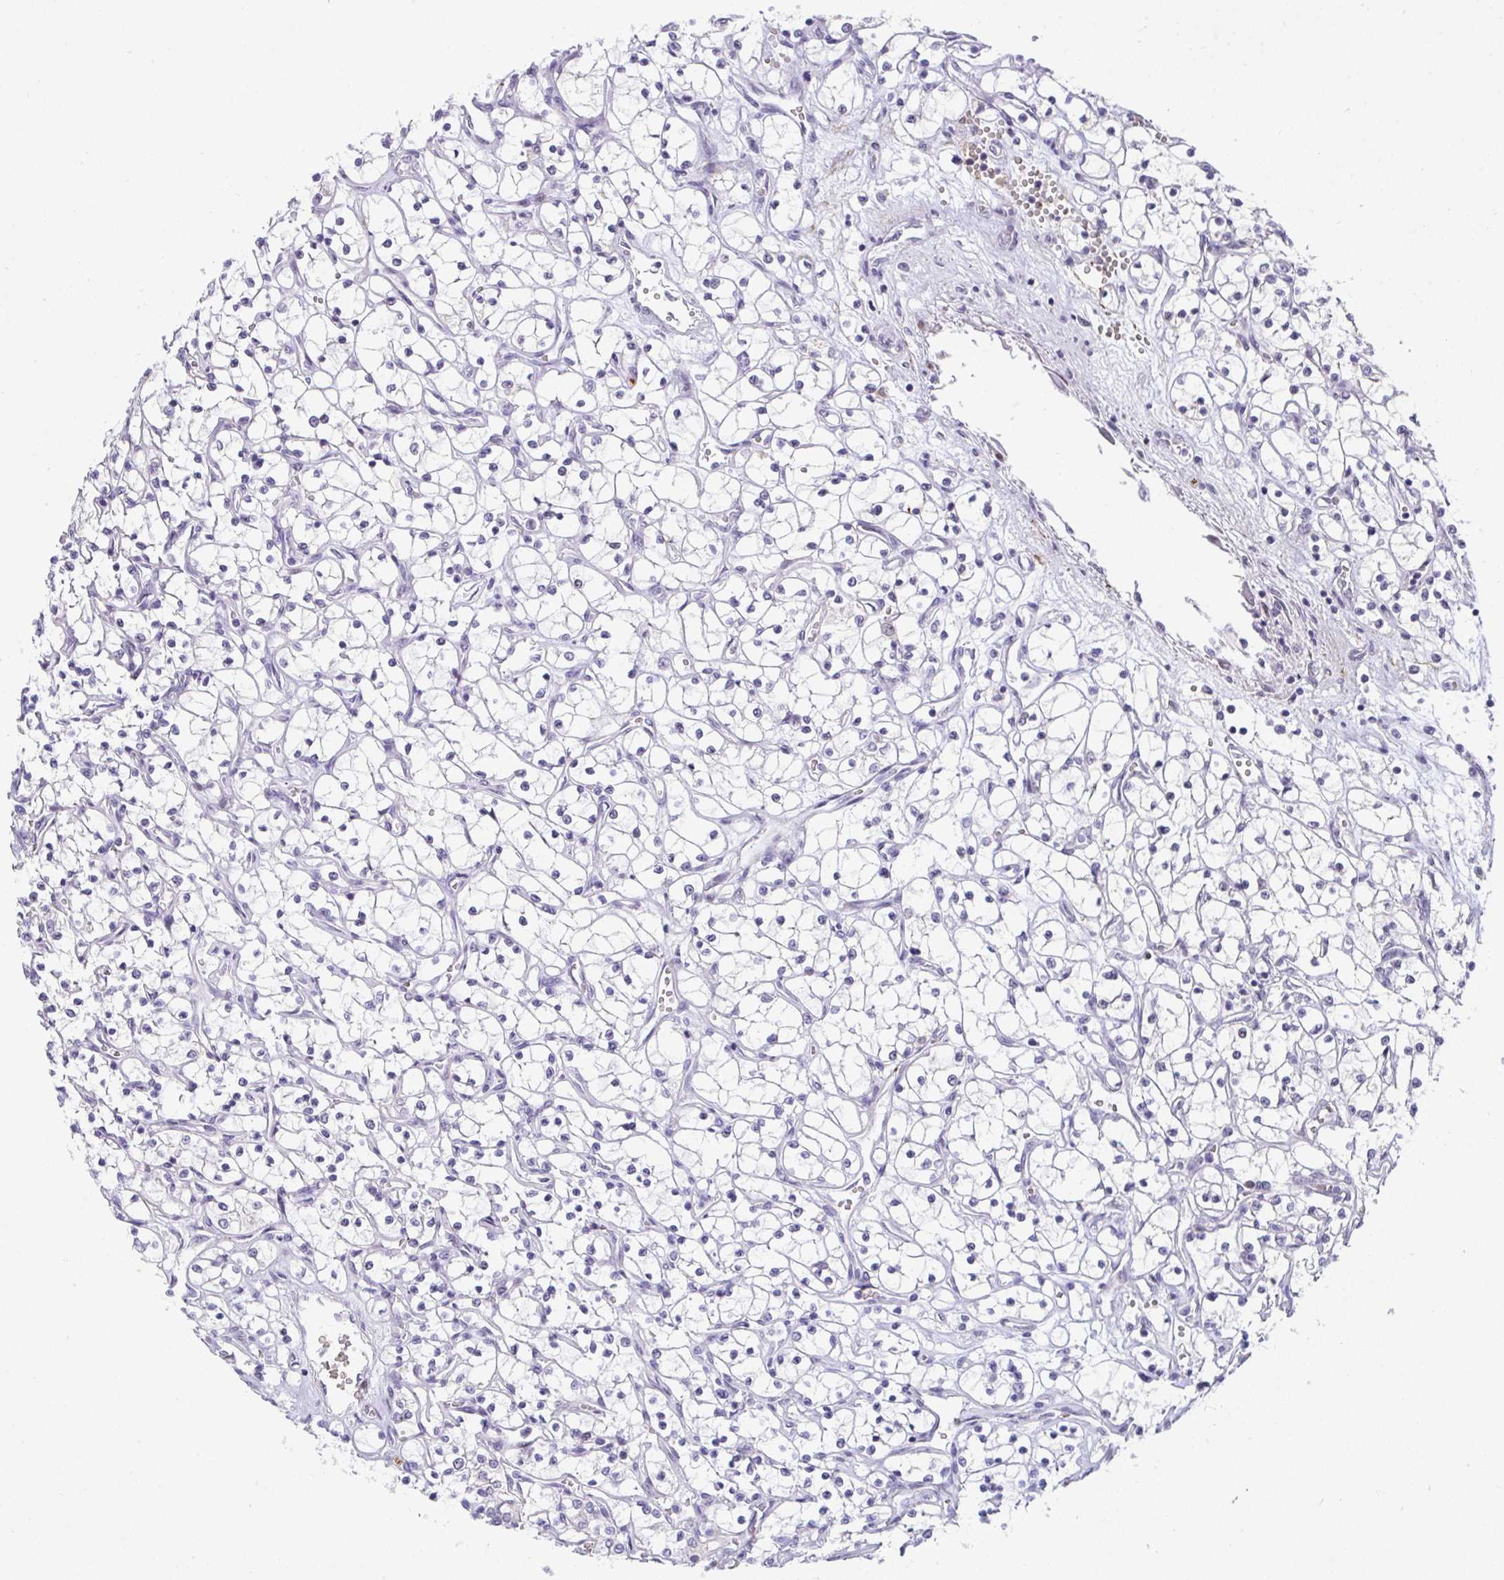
{"staining": {"intensity": "negative", "quantity": "none", "location": "none"}, "tissue": "renal cancer", "cell_type": "Tumor cells", "image_type": "cancer", "snomed": [{"axis": "morphology", "description": "Adenocarcinoma, NOS"}, {"axis": "topography", "description": "Kidney"}], "caption": "DAB (3,3'-diaminobenzidine) immunohistochemical staining of human renal cancer (adenocarcinoma) demonstrates no significant expression in tumor cells.", "gene": "TNMD", "patient": {"sex": "female", "age": 69}}